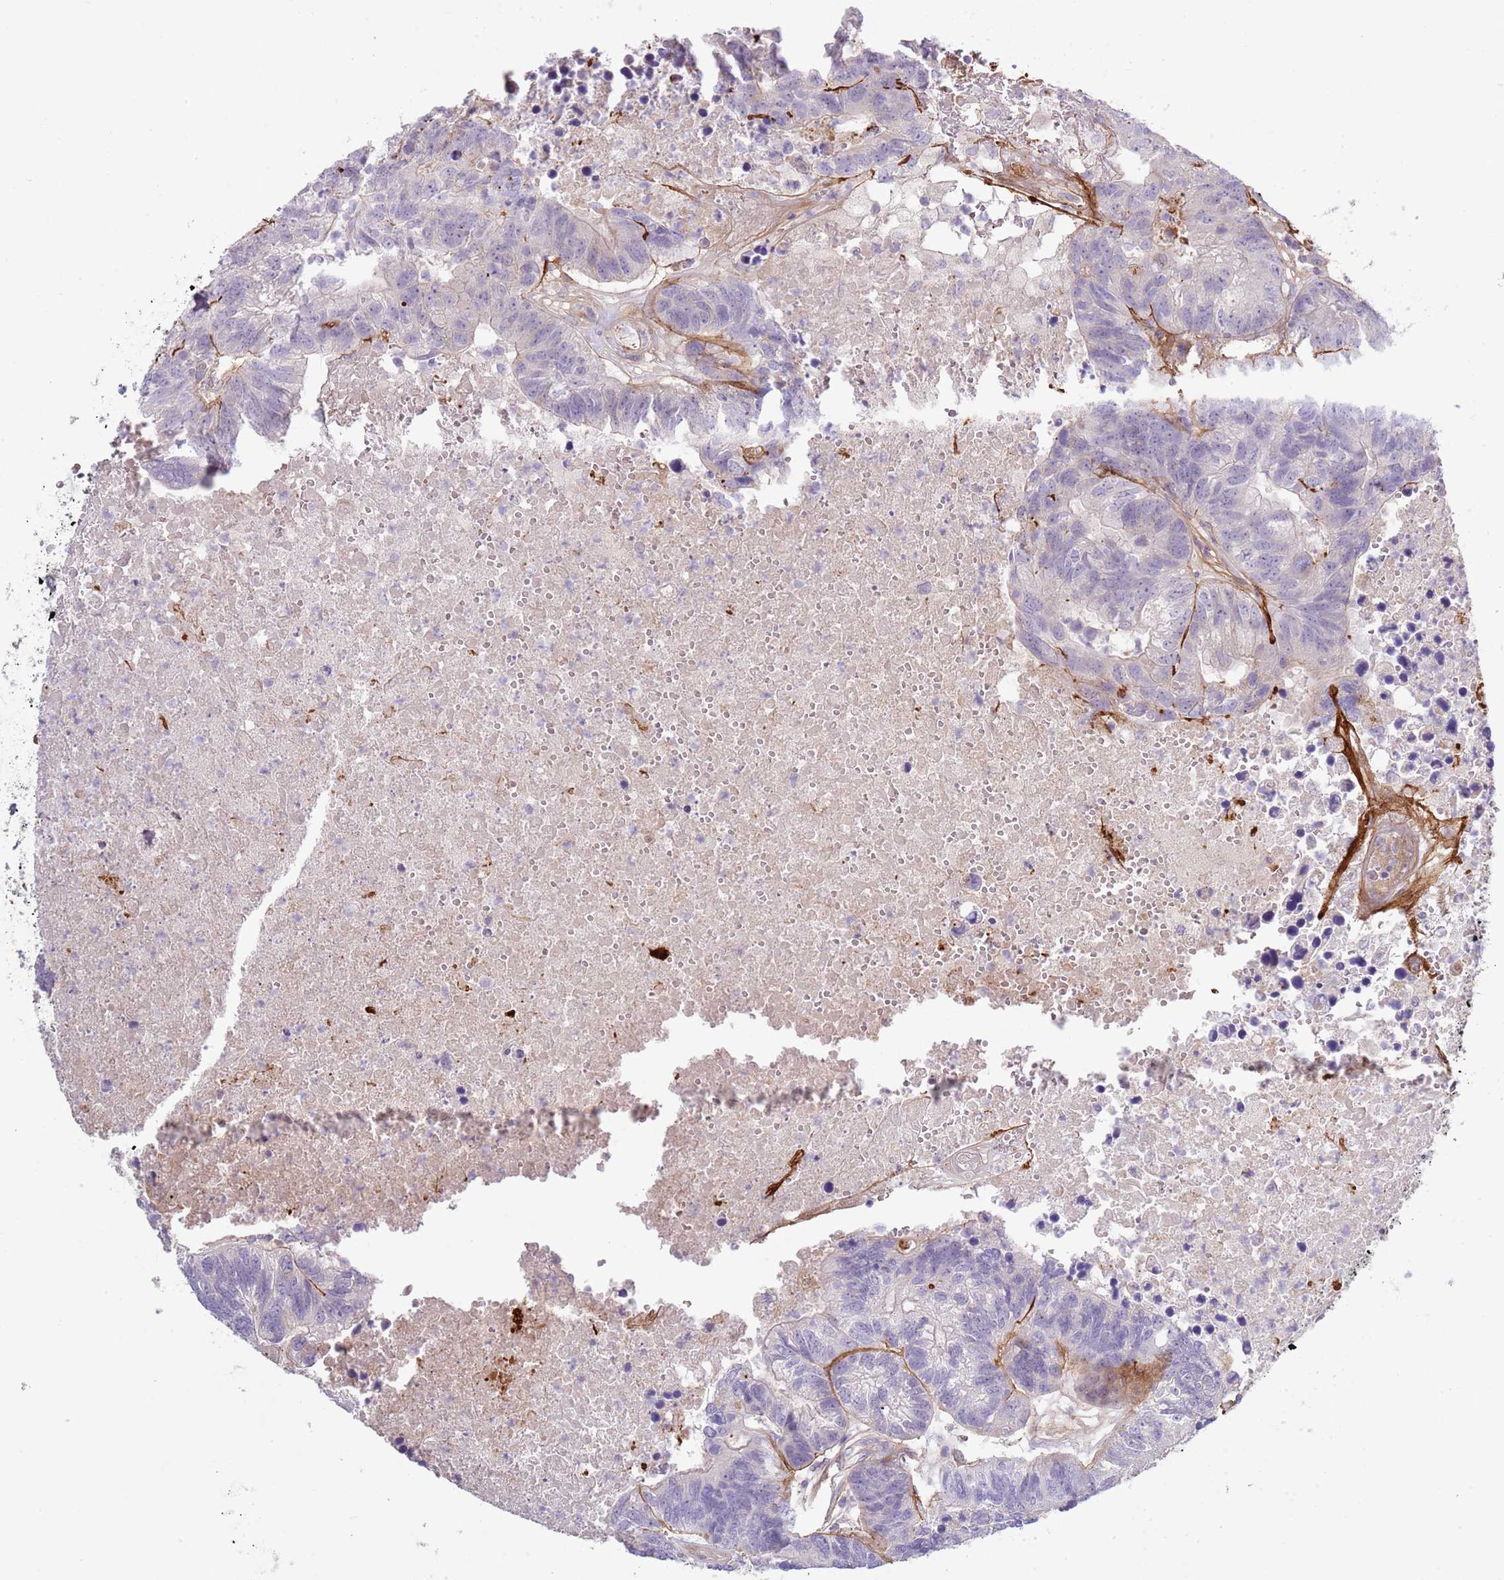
{"staining": {"intensity": "negative", "quantity": "none", "location": "none"}, "tissue": "colorectal cancer", "cell_type": "Tumor cells", "image_type": "cancer", "snomed": [{"axis": "morphology", "description": "Adenocarcinoma, NOS"}, {"axis": "topography", "description": "Colon"}], "caption": "This is an immunohistochemistry histopathology image of colorectal cancer (adenocarcinoma). There is no expression in tumor cells.", "gene": "TINAGL1", "patient": {"sex": "female", "age": 48}}